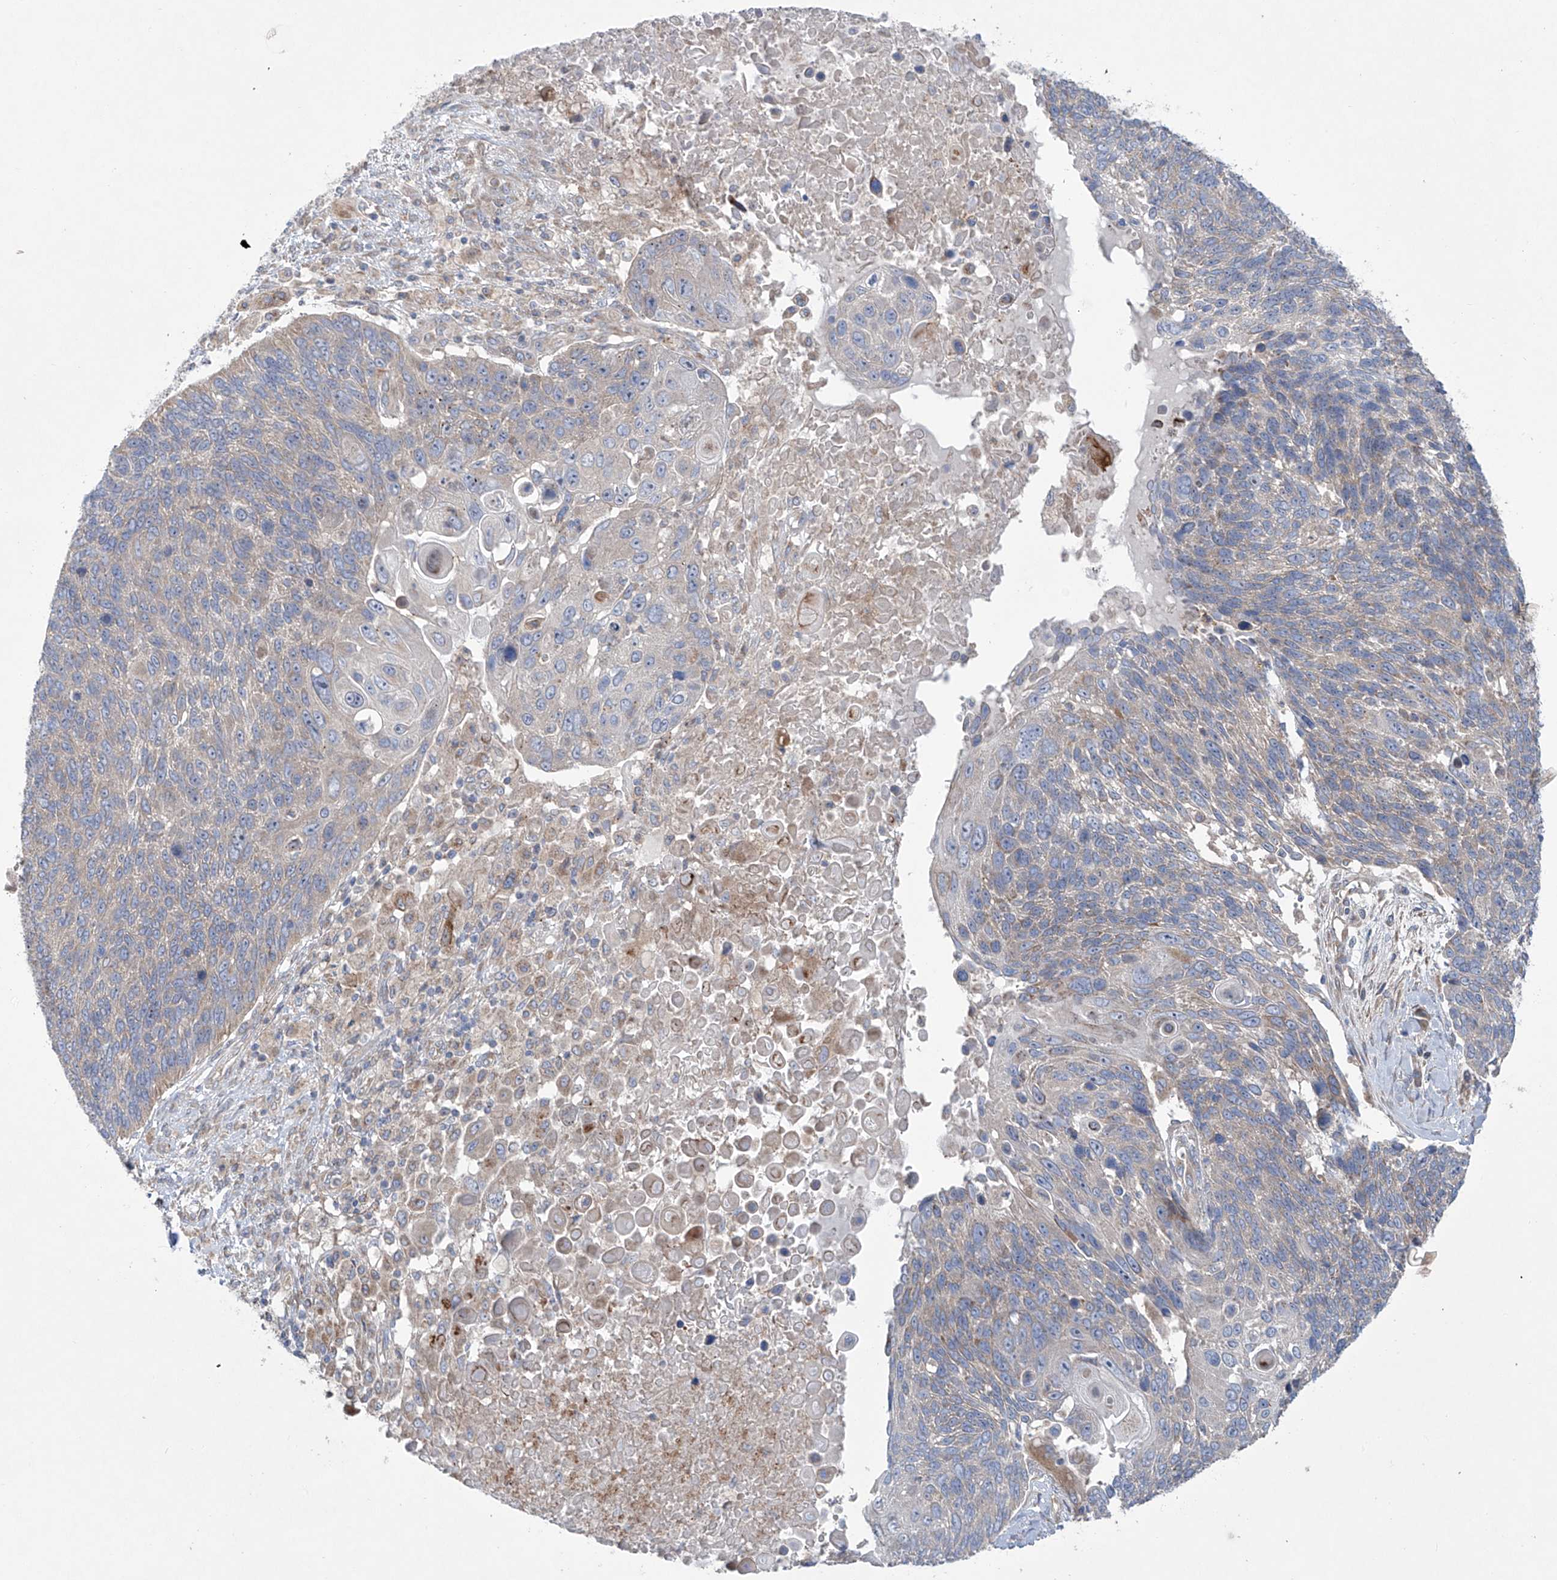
{"staining": {"intensity": "weak", "quantity": "25%-75%", "location": "cytoplasmic/membranous"}, "tissue": "lung cancer", "cell_type": "Tumor cells", "image_type": "cancer", "snomed": [{"axis": "morphology", "description": "Squamous cell carcinoma, NOS"}, {"axis": "topography", "description": "Lung"}], "caption": "Lung cancer (squamous cell carcinoma) was stained to show a protein in brown. There is low levels of weak cytoplasmic/membranous expression in about 25%-75% of tumor cells.", "gene": "KLC4", "patient": {"sex": "male", "age": 66}}